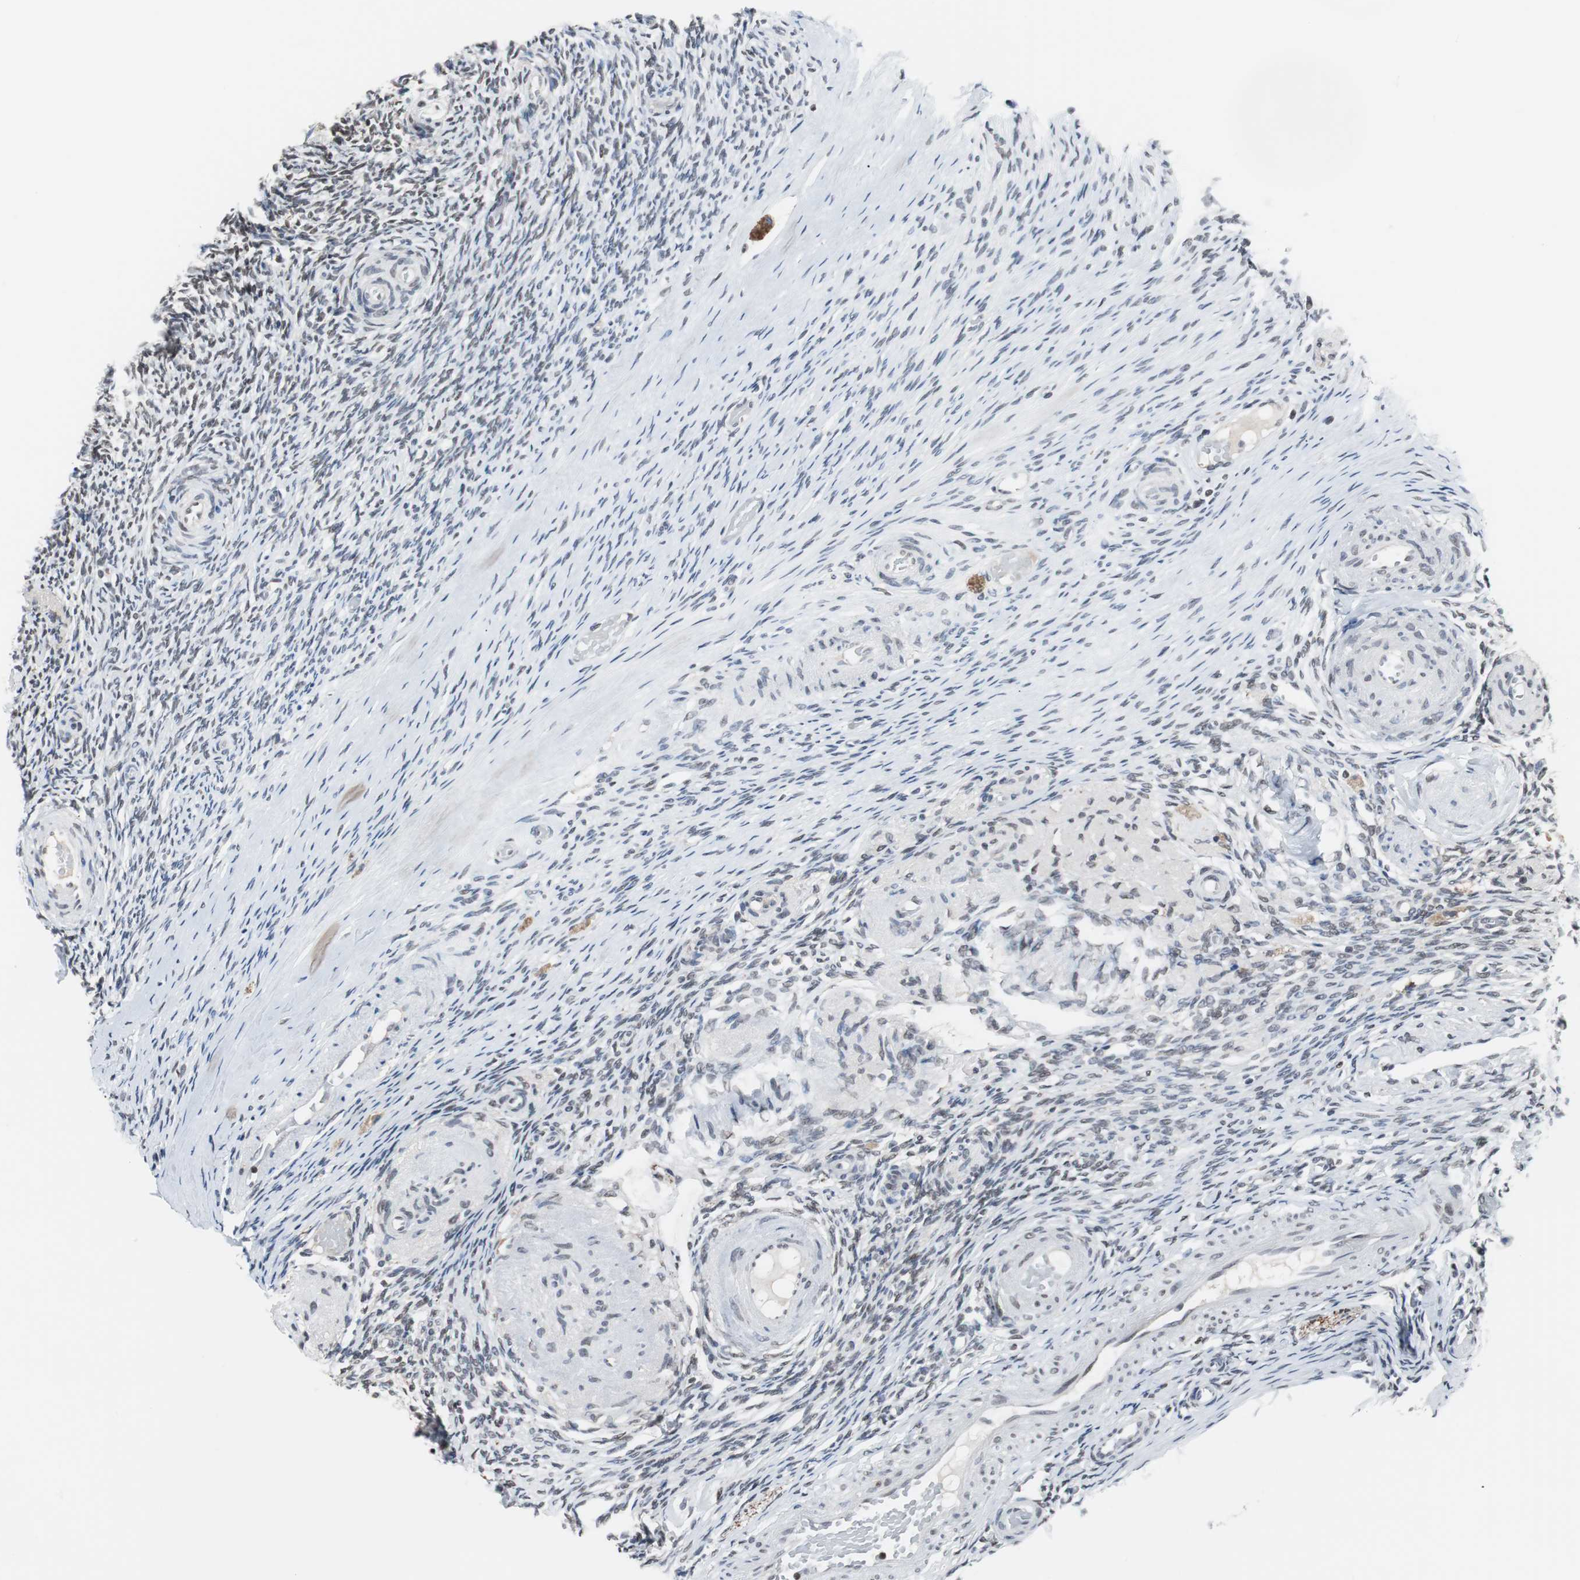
{"staining": {"intensity": "weak", "quantity": "<25%", "location": "nuclear"}, "tissue": "ovary", "cell_type": "Ovarian stroma cells", "image_type": "normal", "snomed": [{"axis": "morphology", "description": "Normal tissue, NOS"}, {"axis": "topography", "description": "Ovary"}], "caption": "Protein analysis of normal ovary displays no significant expression in ovarian stroma cells. Nuclei are stained in blue.", "gene": "ZHX2", "patient": {"sex": "female", "age": 60}}